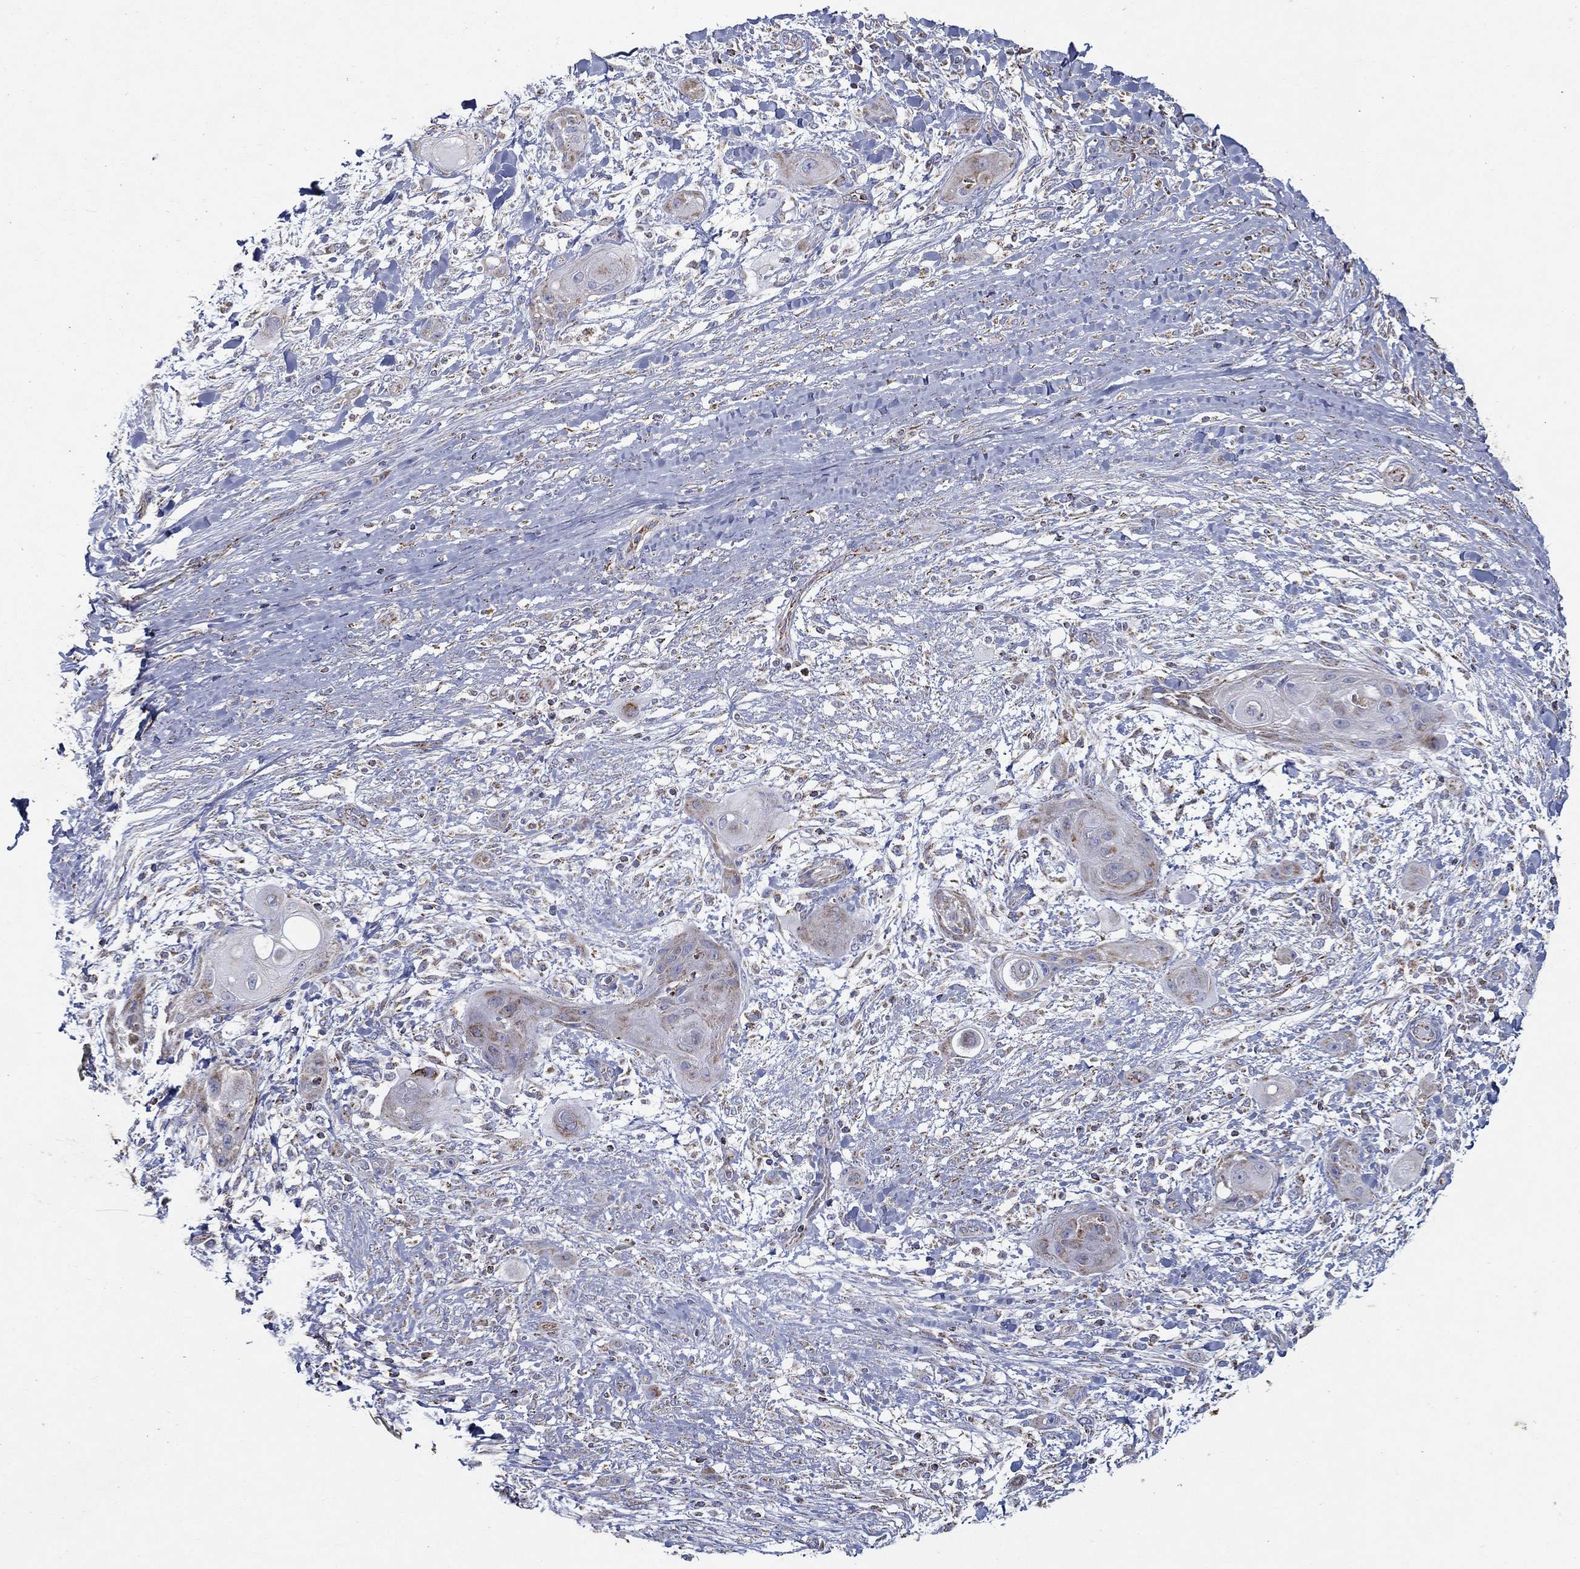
{"staining": {"intensity": "weak", "quantity": "<25%", "location": "cytoplasmic/membranous"}, "tissue": "skin cancer", "cell_type": "Tumor cells", "image_type": "cancer", "snomed": [{"axis": "morphology", "description": "Squamous cell carcinoma, NOS"}, {"axis": "topography", "description": "Skin"}], "caption": "Skin cancer stained for a protein using IHC shows no positivity tumor cells.", "gene": "SFXN1", "patient": {"sex": "male", "age": 62}}